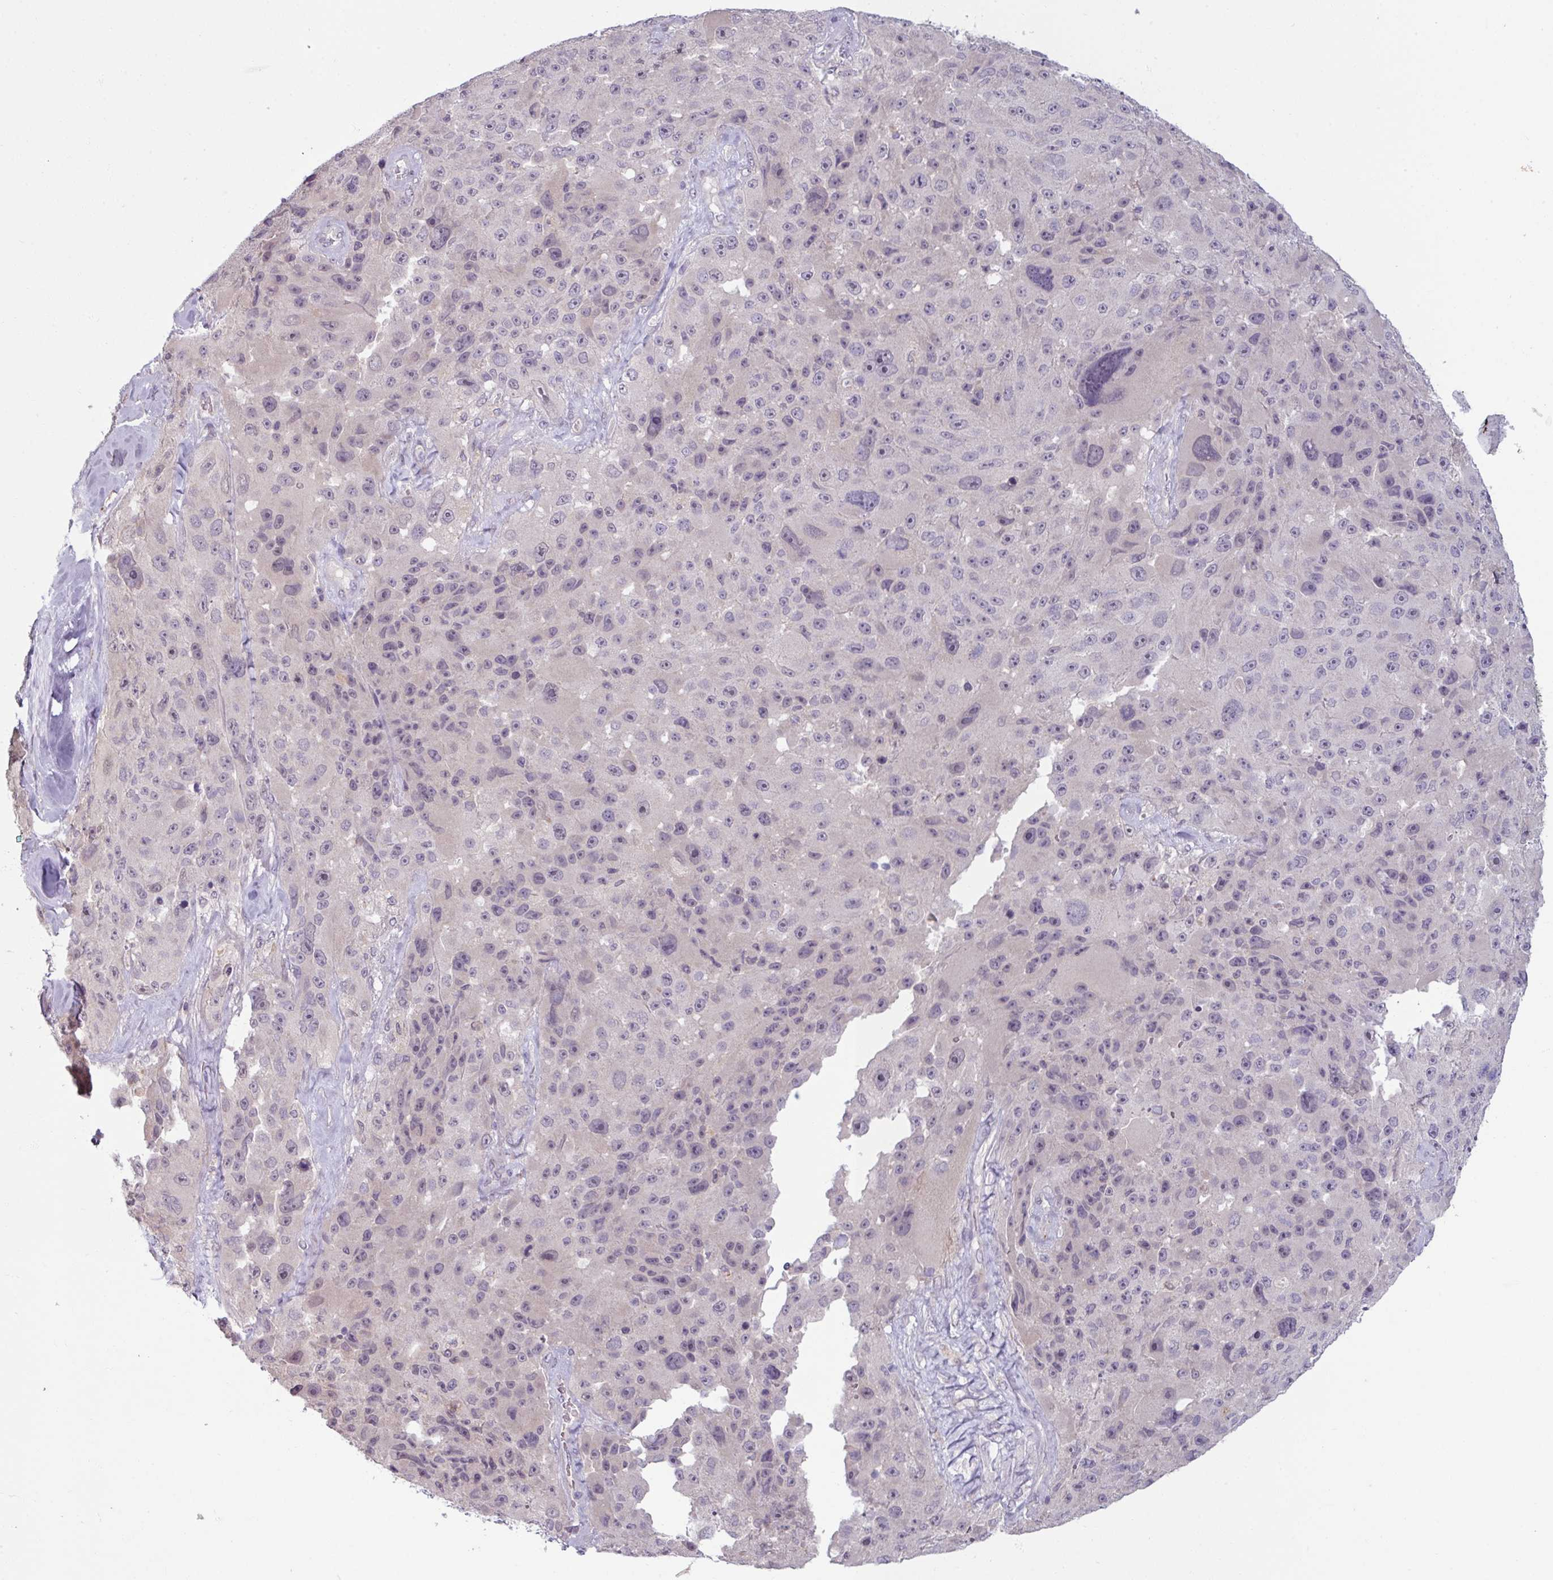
{"staining": {"intensity": "negative", "quantity": "none", "location": "none"}, "tissue": "melanoma", "cell_type": "Tumor cells", "image_type": "cancer", "snomed": [{"axis": "morphology", "description": "Malignant melanoma, Metastatic site"}, {"axis": "topography", "description": "Lymph node"}], "caption": "This histopathology image is of malignant melanoma (metastatic site) stained with IHC to label a protein in brown with the nuclei are counter-stained blue. There is no staining in tumor cells.", "gene": "UVSSA", "patient": {"sex": "male", "age": 62}}